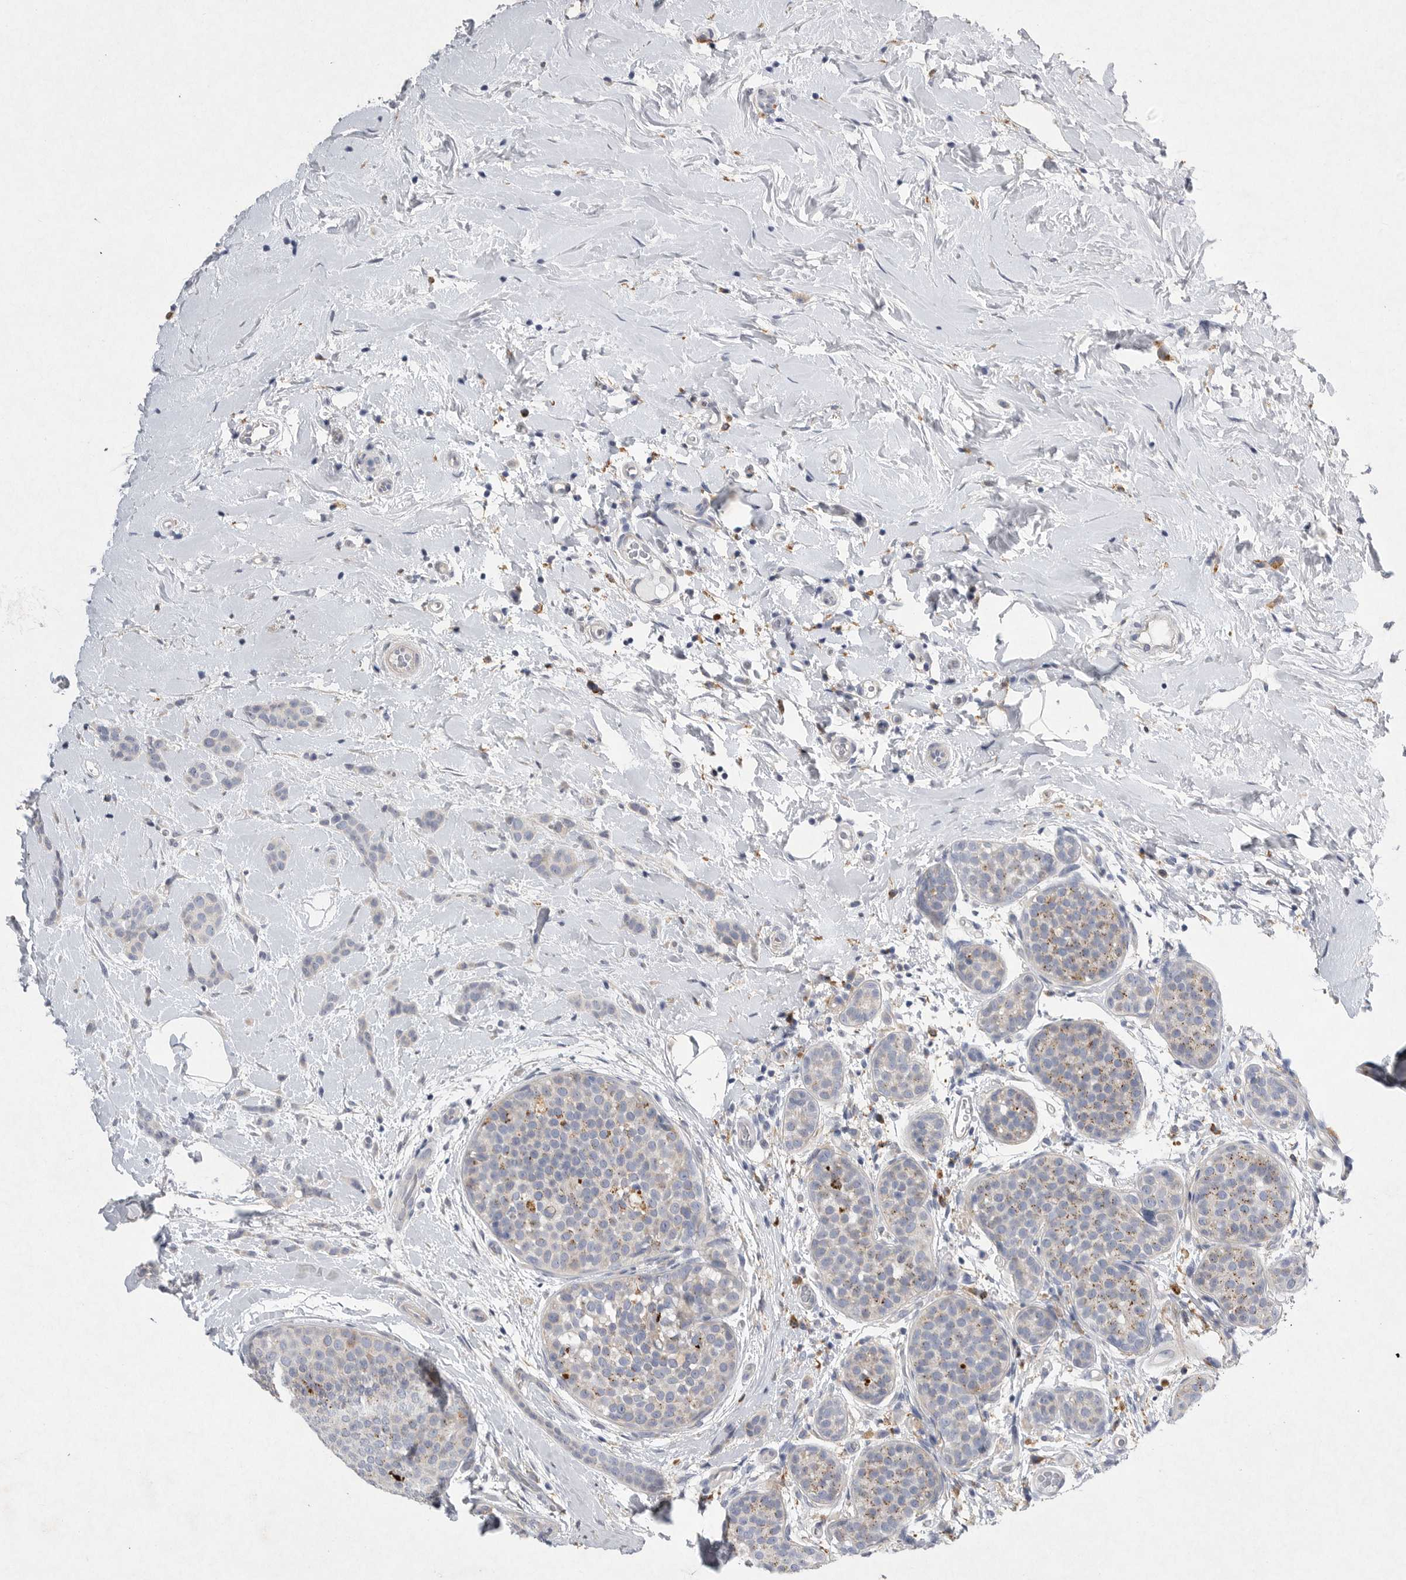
{"staining": {"intensity": "negative", "quantity": "none", "location": "none"}, "tissue": "breast cancer", "cell_type": "Tumor cells", "image_type": "cancer", "snomed": [{"axis": "morphology", "description": "Lobular carcinoma, in situ"}, {"axis": "morphology", "description": "Lobular carcinoma"}, {"axis": "topography", "description": "Breast"}], "caption": "Immunohistochemistry micrograph of breast cancer stained for a protein (brown), which exhibits no staining in tumor cells. The staining is performed using DAB brown chromogen with nuclei counter-stained in using hematoxylin.", "gene": "EDEM3", "patient": {"sex": "female", "age": 41}}